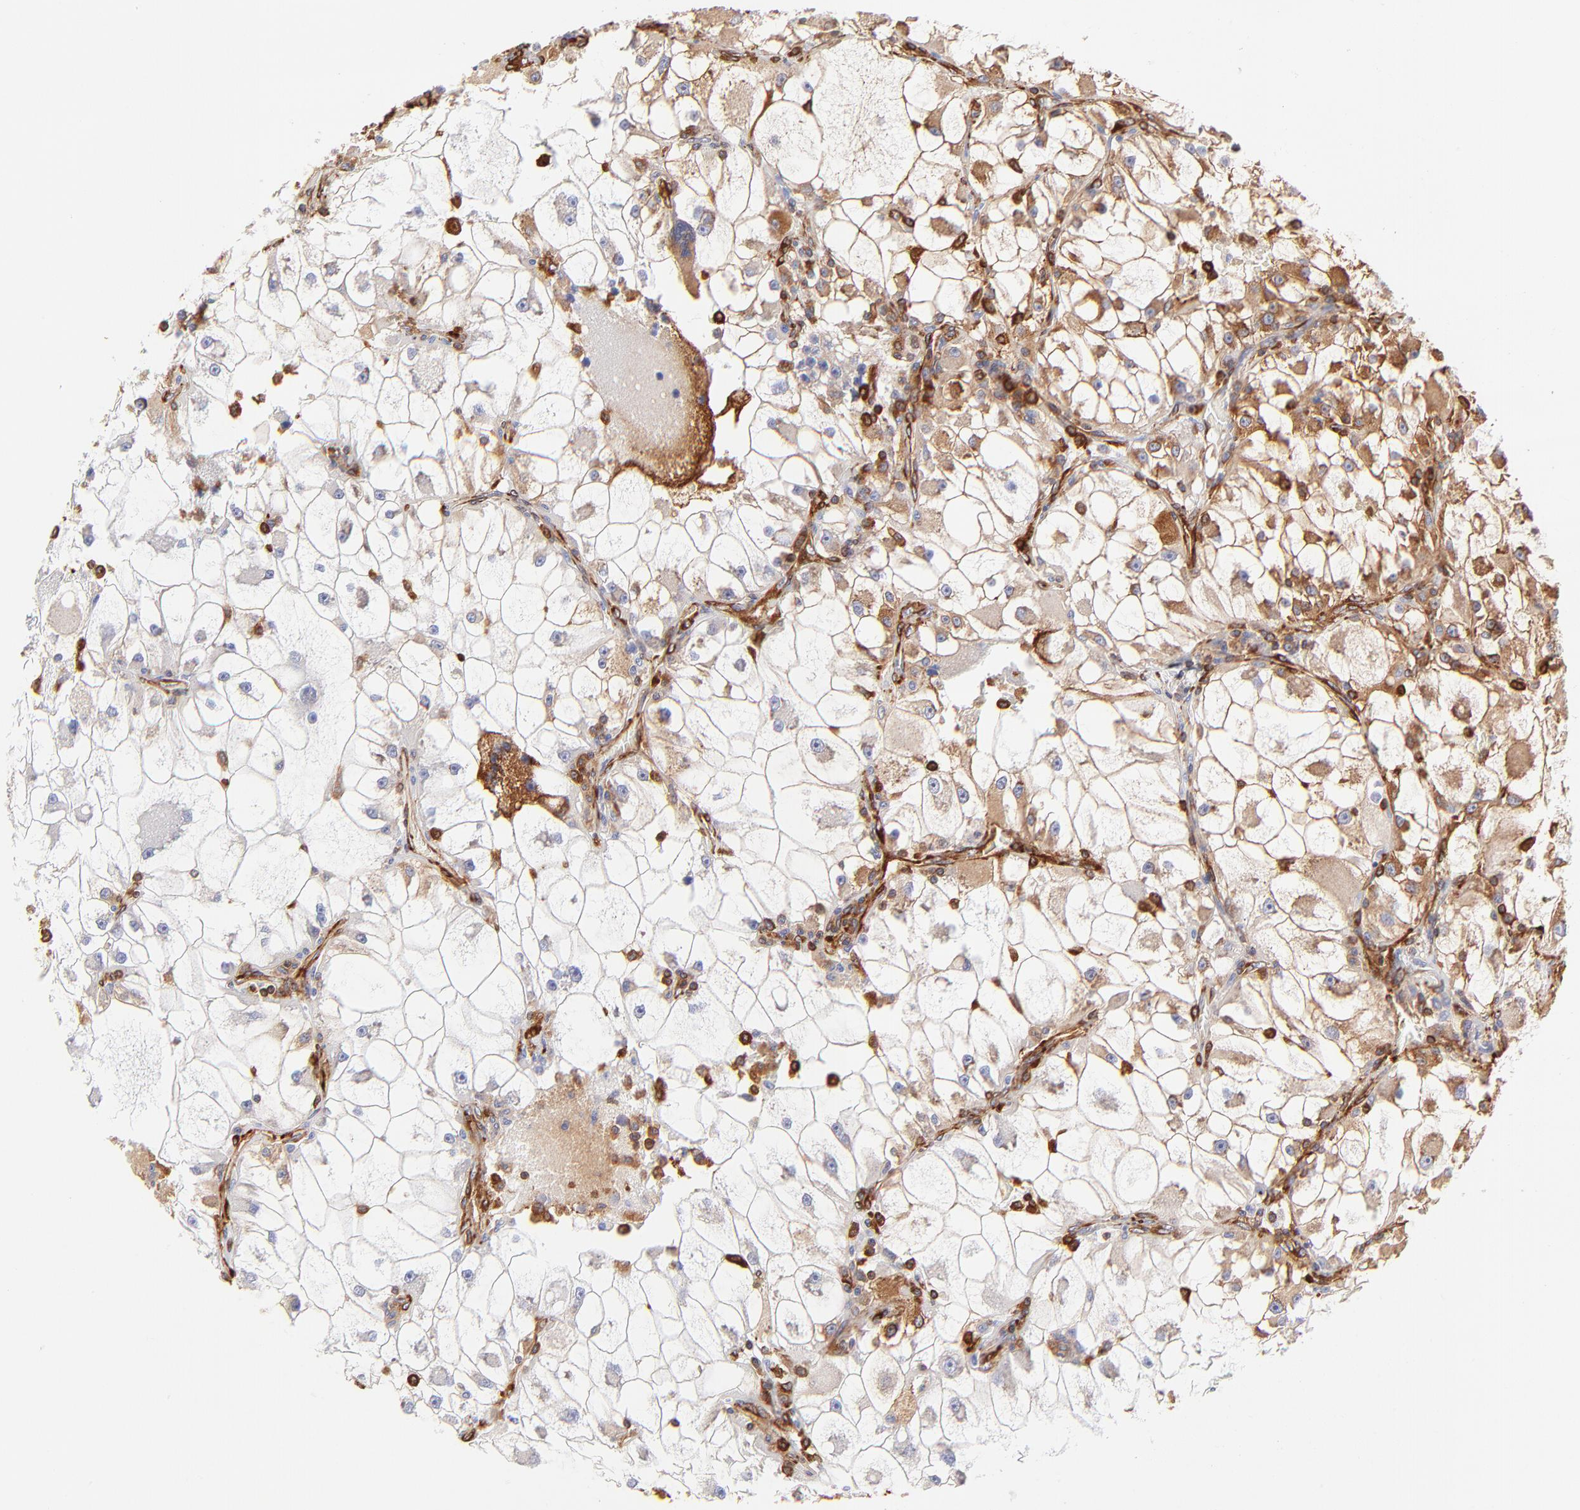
{"staining": {"intensity": "moderate", "quantity": ">75%", "location": "cytoplasmic/membranous"}, "tissue": "renal cancer", "cell_type": "Tumor cells", "image_type": "cancer", "snomed": [{"axis": "morphology", "description": "Adenocarcinoma, NOS"}, {"axis": "topography", "description": "Kidney"}], "caption": "Immunohistochemistry (IHC) (DAB) staining of renal adenocarcinoma displays moderate cytoplasmic/membranous protein expression in about >75% of tumor cells.", "gene": "FLNA", "patient": {"sex": "female", "age": 73}}